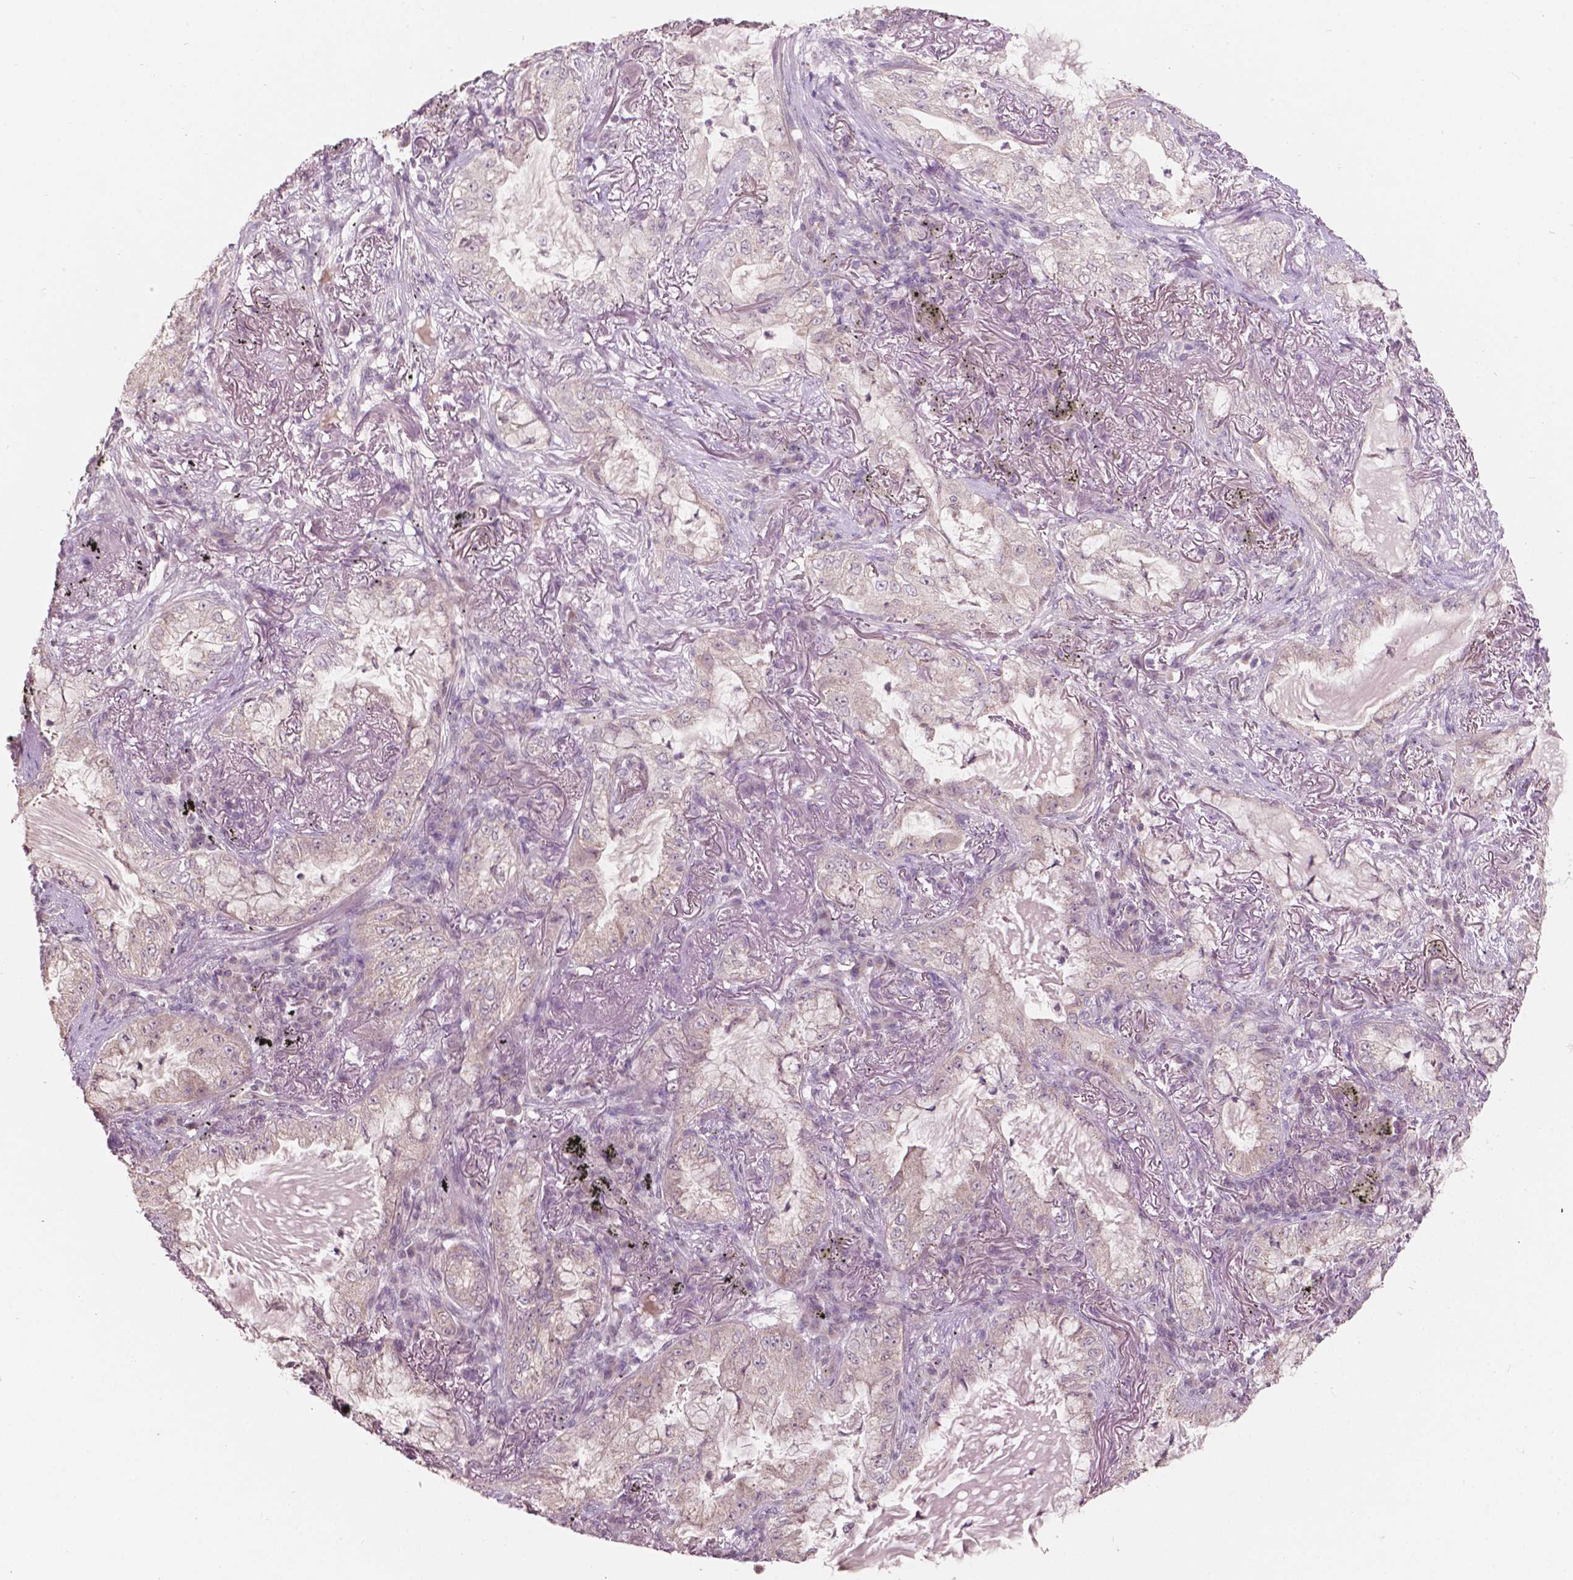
{"staining": {"intensity": "negative", "quantity": "none", "location": "none"}, "tissue": "lung cancer", "cell_type": "Tumor cells", "image_type": "cancer", "snomed": [{"axis": "morphology", "description": "Adenocarcinoma, NOS"}, {"axis": "topography", "description": "Lung"}], "caption": "This is a photomicrograph of immunohistochemistry staining of lung cancer (adenocarcinoma), which shows no expression in tumor cells.", "gene": "NOS1AP", "patient": {"sex": "female", "age": 73}}